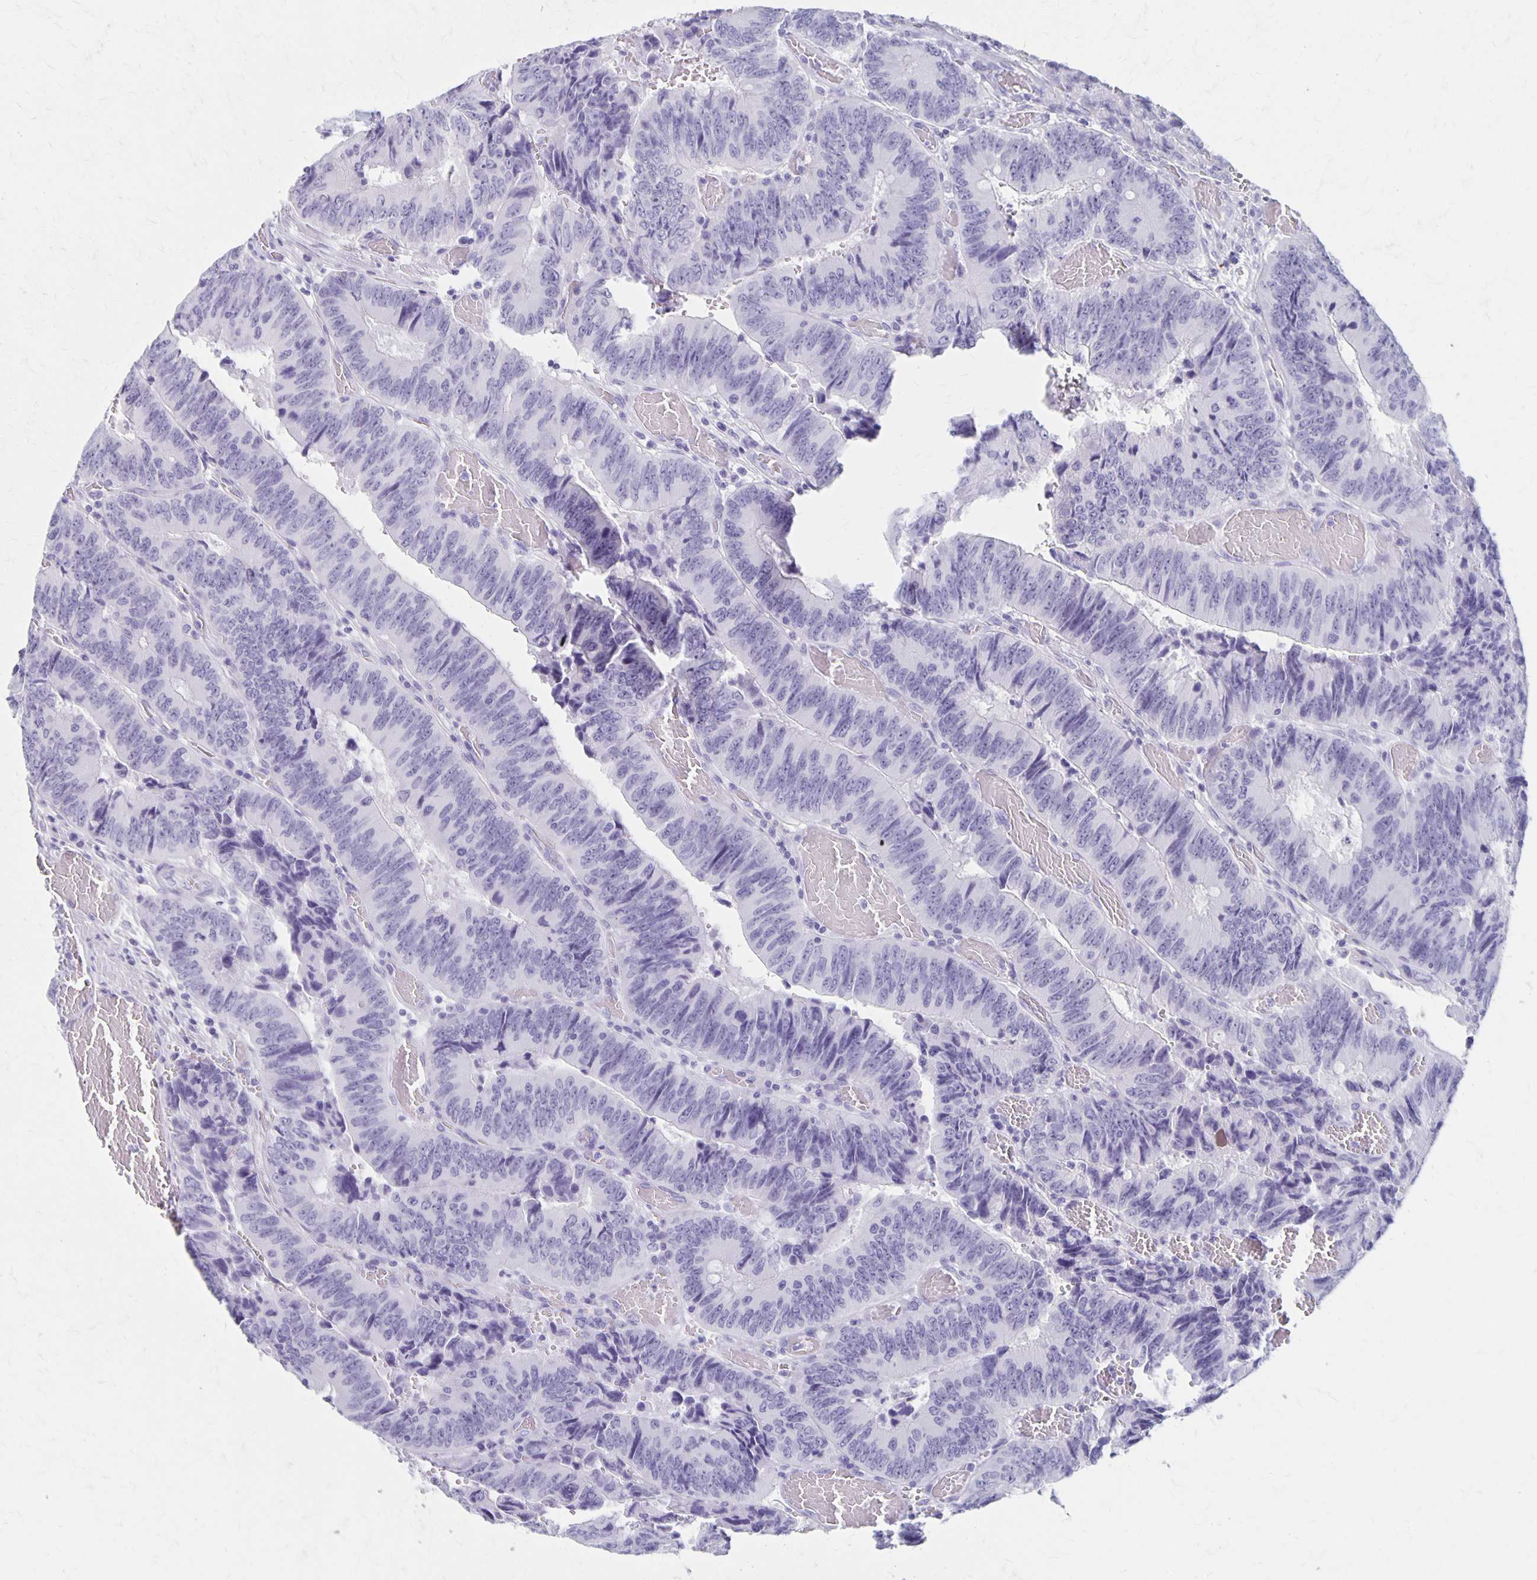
{"staining": {"intensity": "negative", "quantity": "none", "location": "none"}, "tissue": "colorectal cancer", "cell_type": "Tumor cells", "image_type": "cancer", "snomed": [{"axis": "morphology", "description": "Adenocarcinoma, NOS"}, {"axis": "topography", "description": "Colon"}], "caption": "An image of human colorectal adenocarcinoma is negative for staining in tumor cells.", "gene": "MAGEC2", "patient": {"sex": "female", "age": 84}}